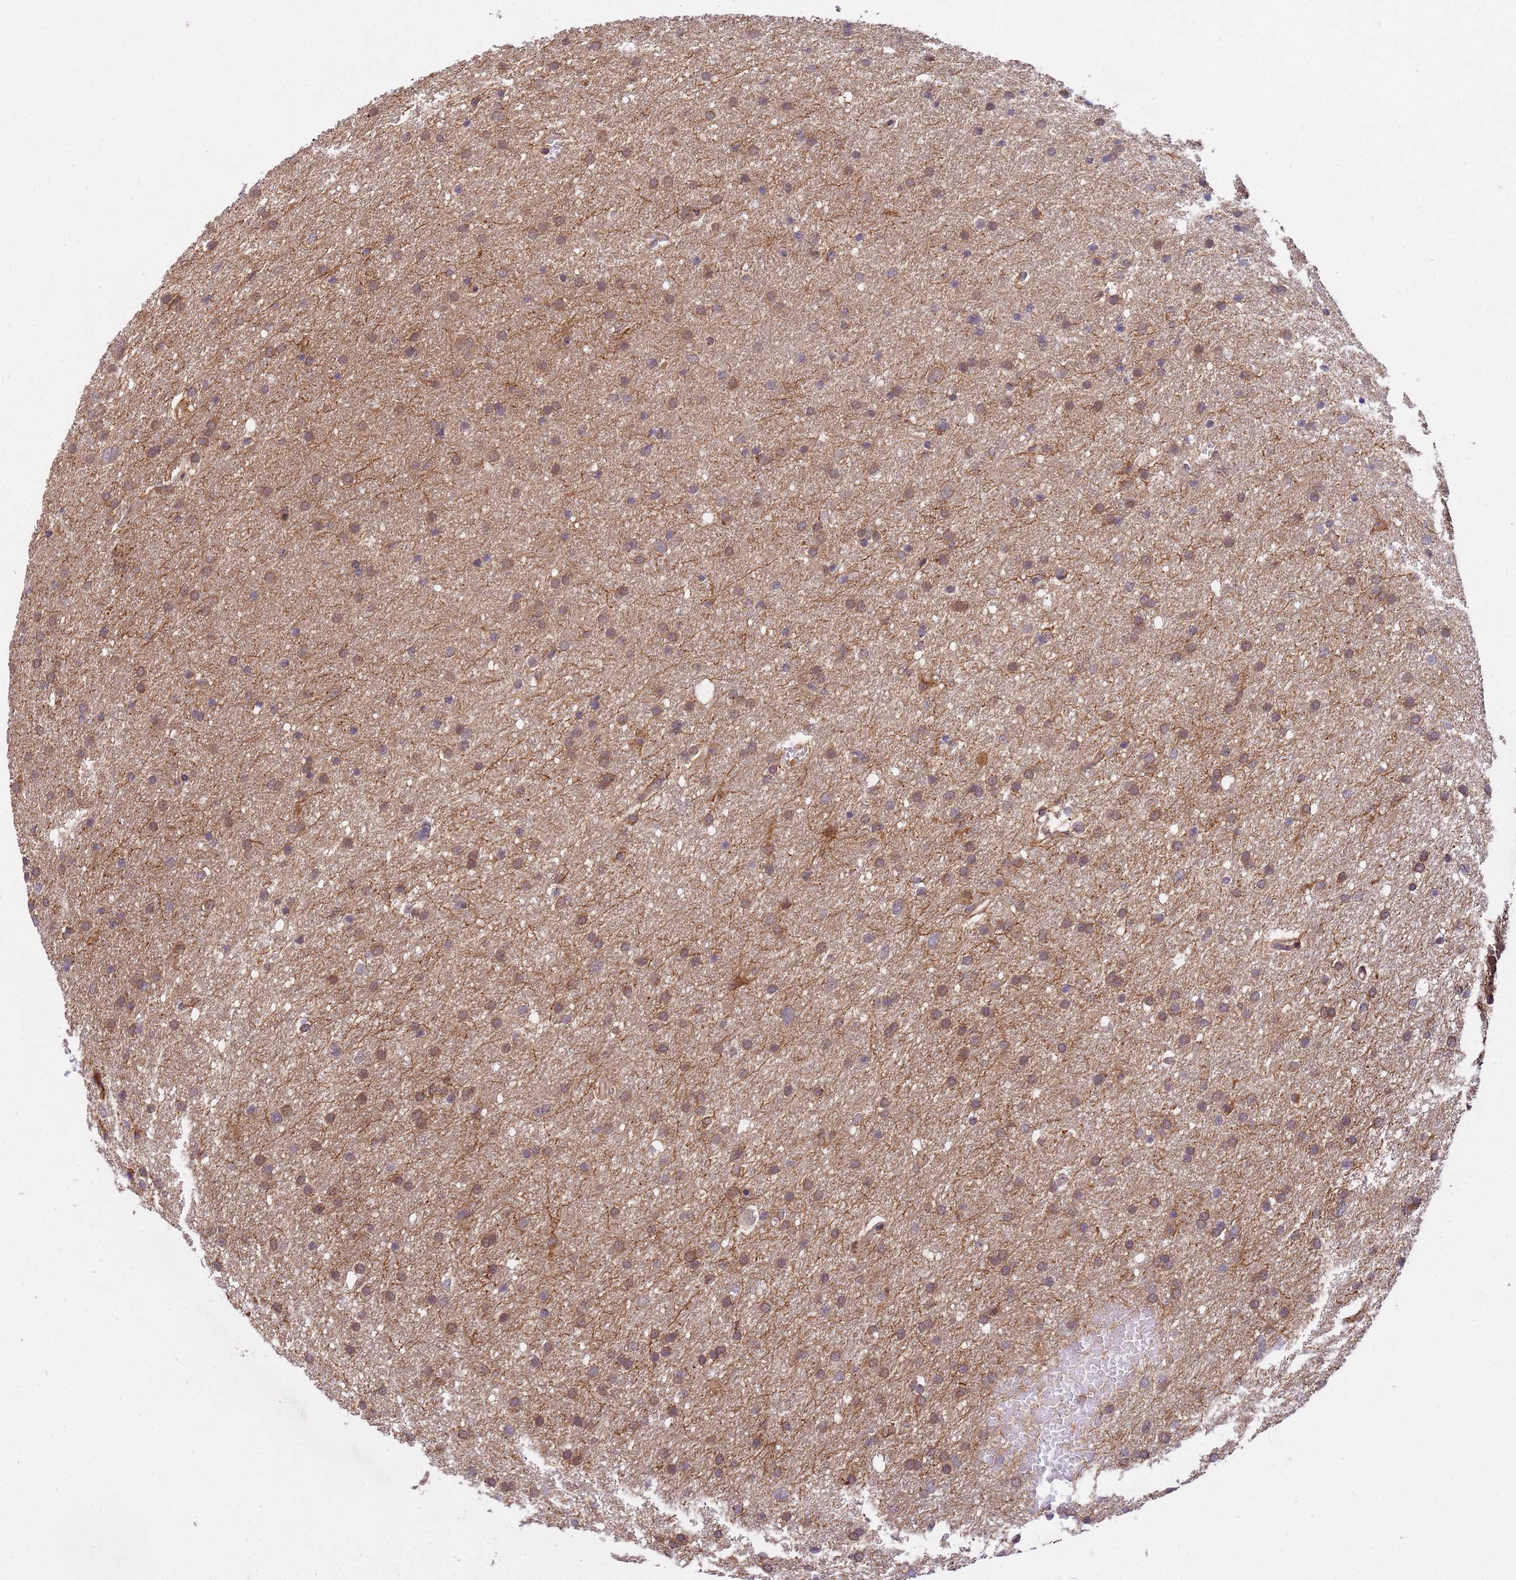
{"staining": {"intensity": "moderate", "quantity": "25%-75%", "location": "cytoplasmic/membranous,nuclear"}, "tissue": "glioma", "cell_type": "Tumor cells", "image_type": "cancer", "snomed": [{"axis": "morphology", "description": "Glioma, malignant, High grade"}, {"axis": "topography", "description": "Cerebral cortex"}], "caption": "Immunohistochemical staining of glioma displays moderate cytoplasmic/membranous and nuclear protein expression in approximately 25%-75% of tumor cells. The protein of interest is stained brown, and the nuclei are stained in blue (DAB IHC with brightfield microscopy, high magnification).", "gene": "NPEPPS", "patient": {"sex": "female", "age": 36}}